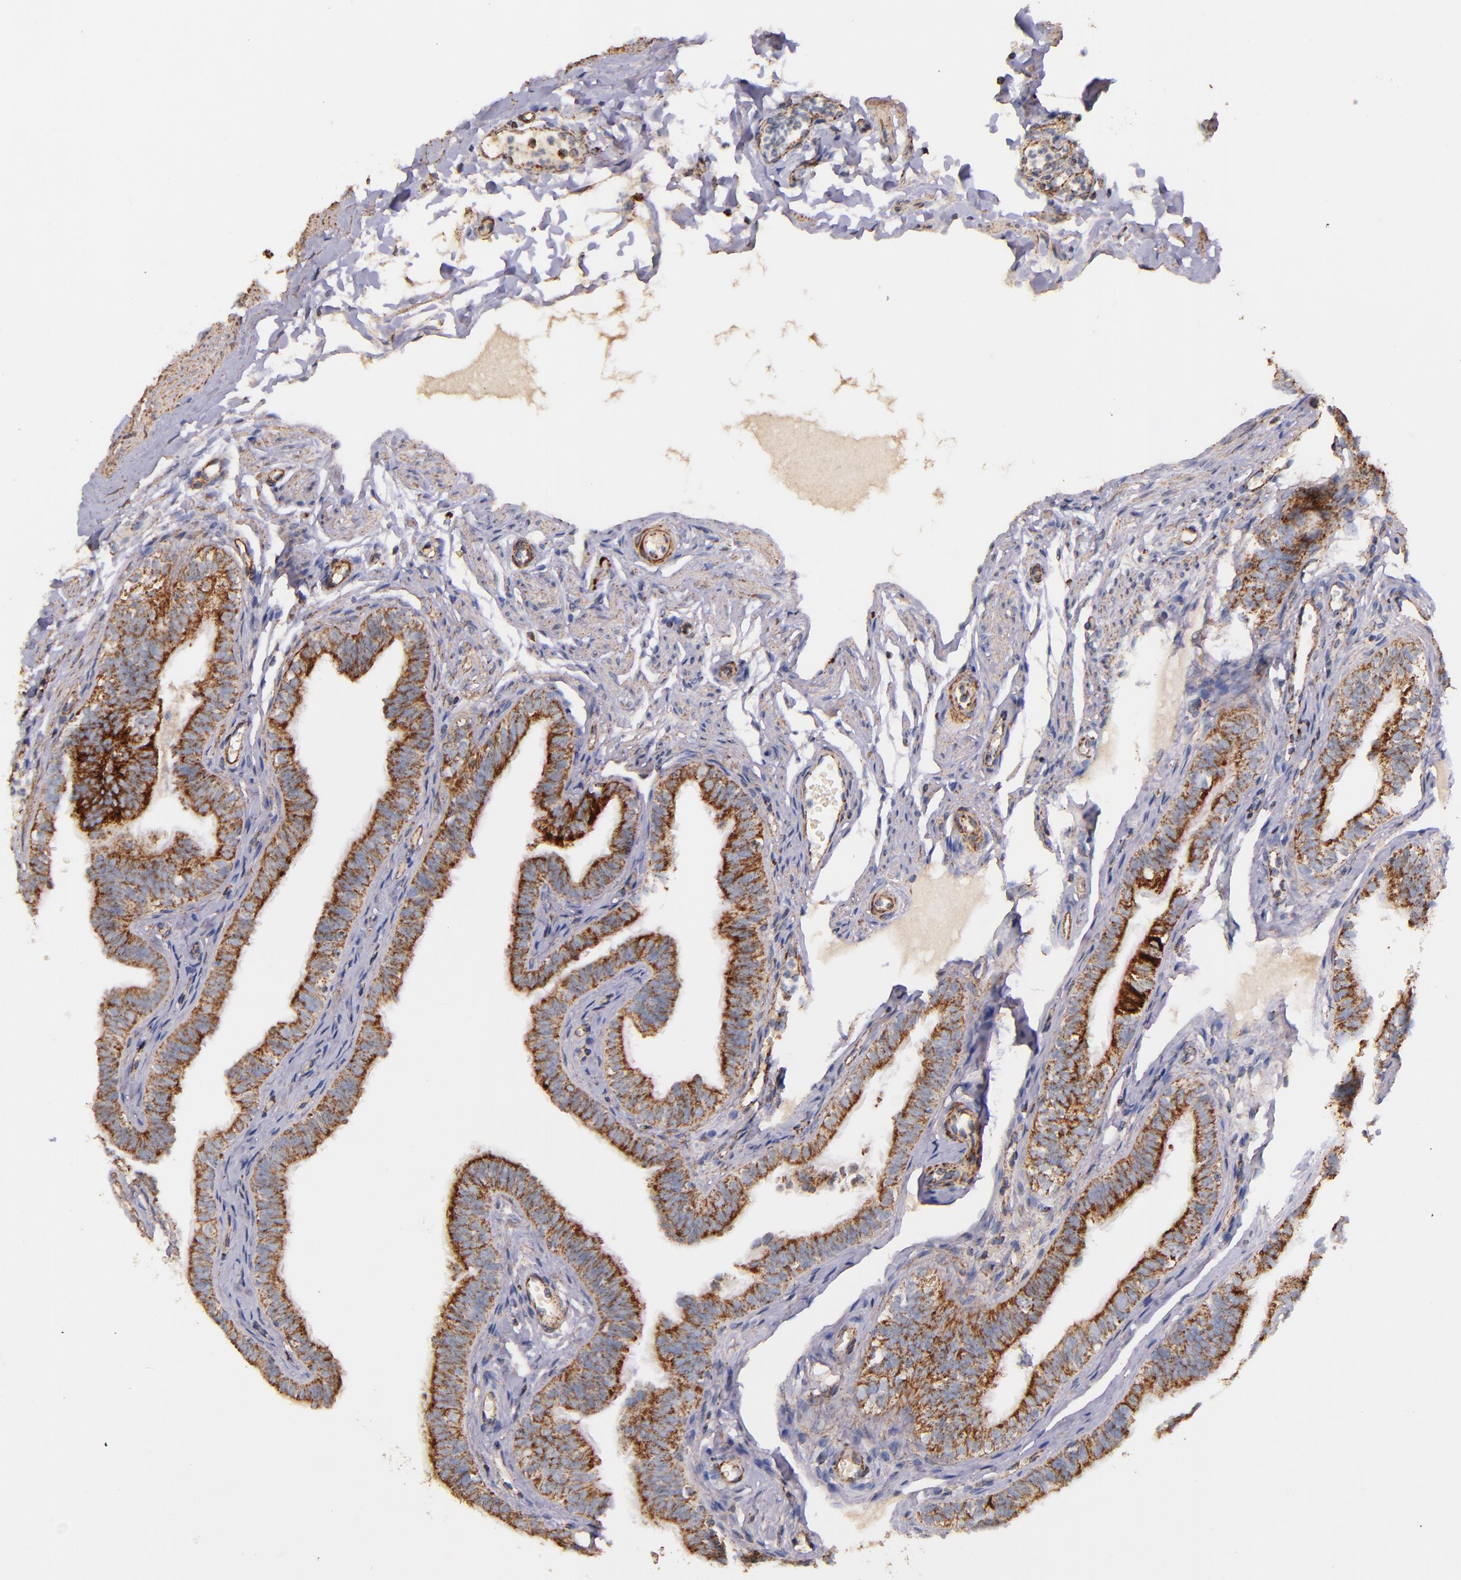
{"staining": {"intensity": "moderate", "quantity": ">75%", "location": "cytoplasmic/membranous"}, "tissue": "fallopian tube", "cell_type": "Glandular cells", "image_type": "normal", "snomed": [{"axis": "morphology", "description": "Normal tissue, NOS"}, {"axis": "morphology", "description": "Dermoid, NOS"}, {"axis": "topography", "description": "Fallopian tube"}], "caption": "Moderate cytoplasmic/membranous expression is present in approximately >75% of glandular cells in benign fallopian tube.", "gene": "IDH3G", "patient": {"sex": "female", "age": 33}}